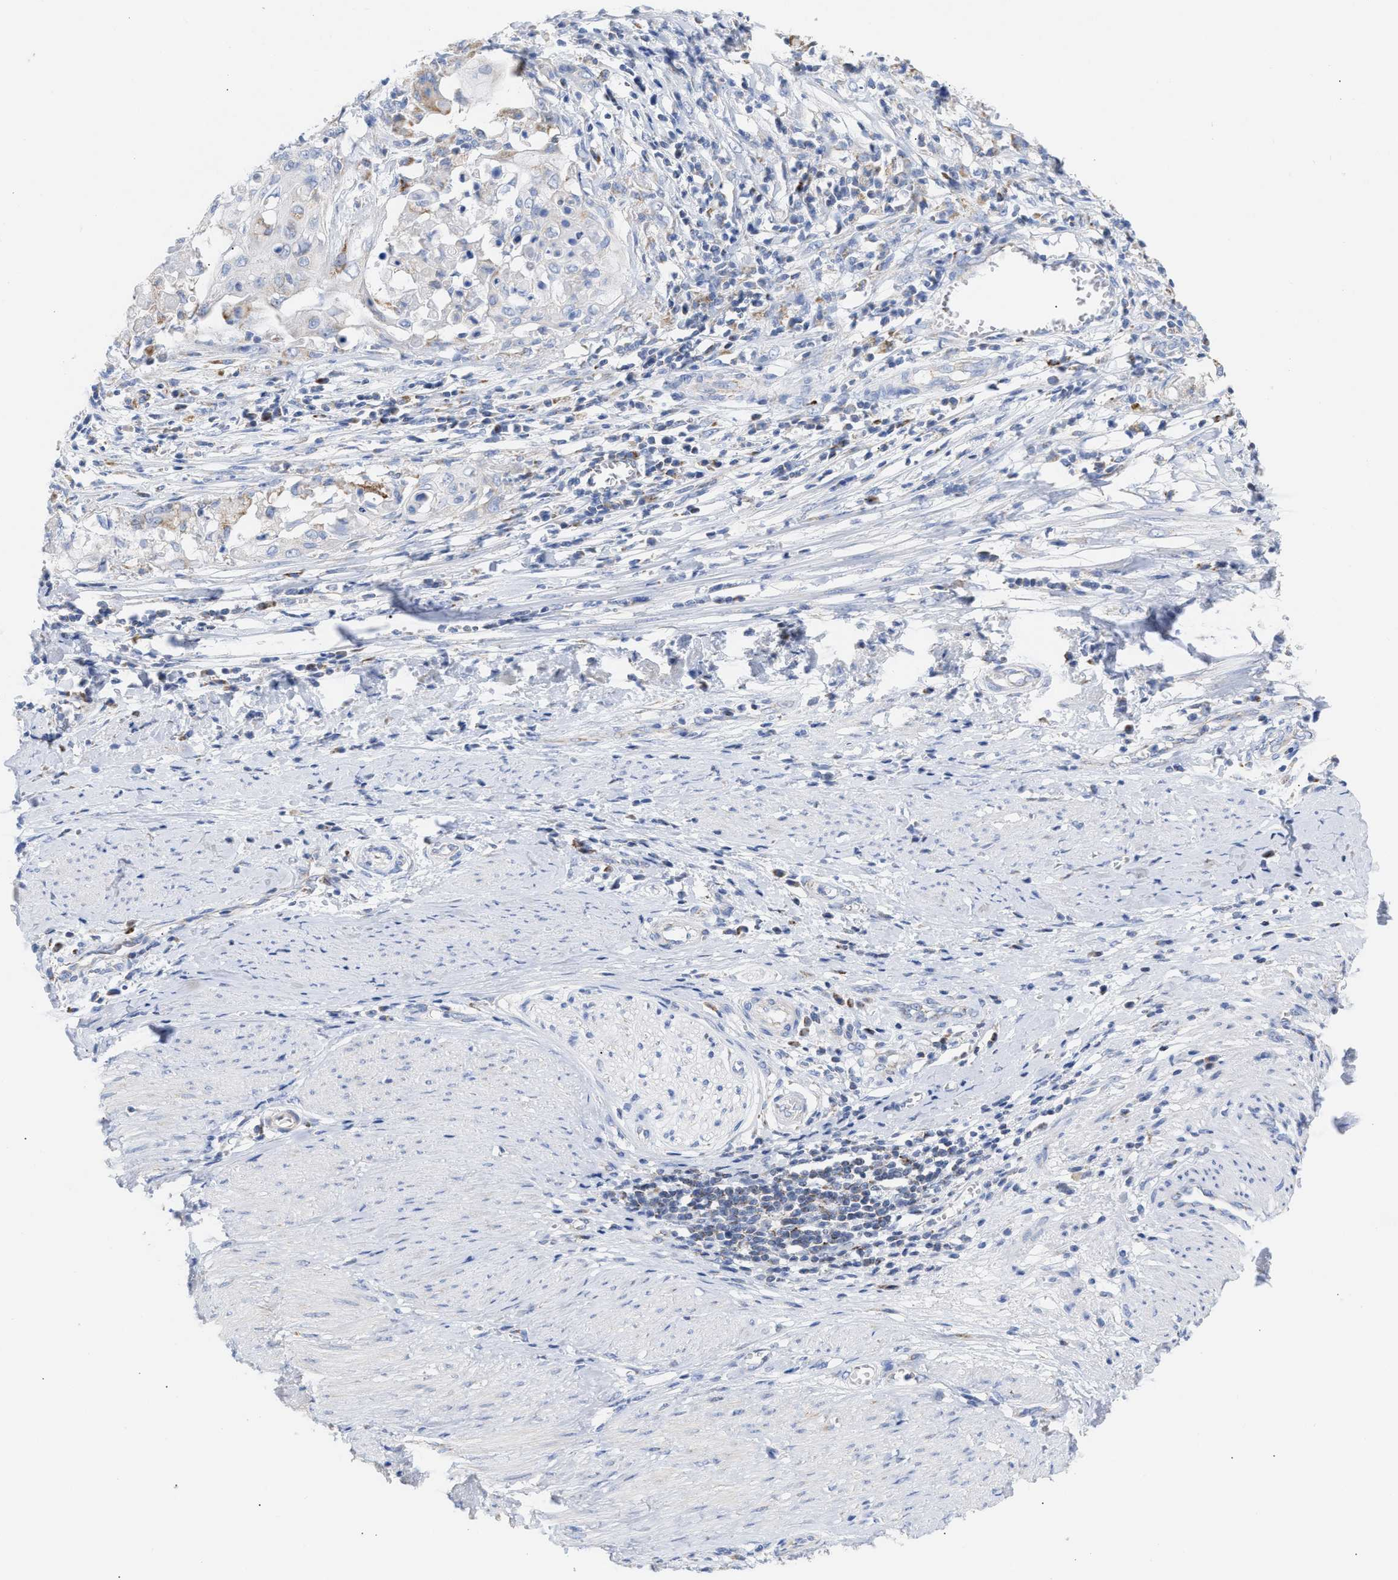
{"staining": {"intensity": "weak", "quantity": "<25%", "location": "cytoplasmic/membranous"}, "tissue": "cervical cancer", "cell_type": "Tumor cells", "image_type": "cancer", "snomed": [{"axis": "morphology", "description": "Squamous cell carcinoma, NOS"}, {"axis": "topography", "description": "Cervix"}], "caption": "Immunohistochemistry (IHC) micrograph of squamous cell carcinoma (cervical) stained for a protein (brown), which exhibits no staining in tumor cells.", "gene": "ACOT13", "patient": {"sex": "female", "age": 39}}